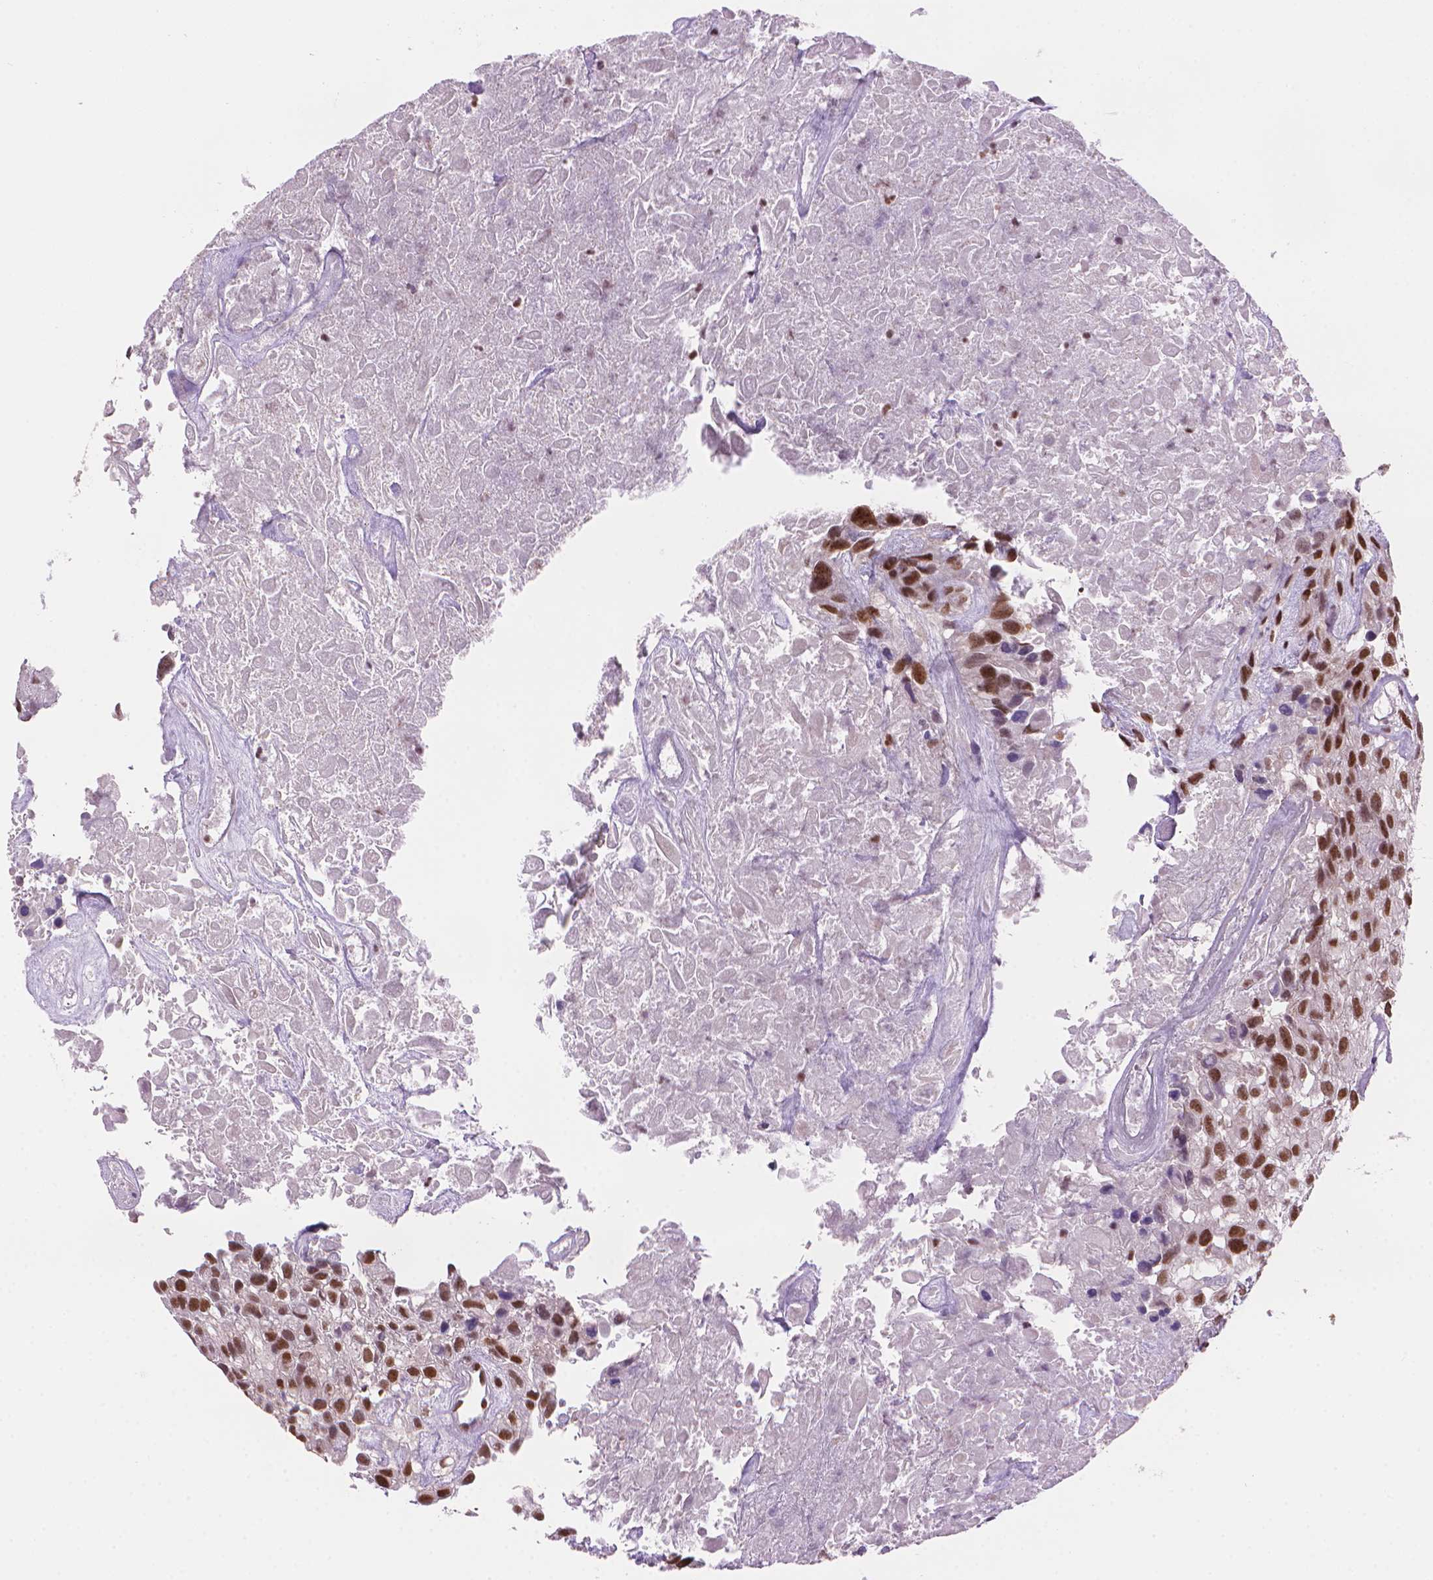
{"staining": {"intensity": "strong", "quantity": ">75%", "location": "nuclear"}, "tissue": "urothelial cancer", "cell_type": "Tumor cells", "image_type": "cancer", "snomed": [{"axis": "morphology", "description": "Urothelial carcinoma, High grade"}, {"axis": "topography", "description": "Urinary bladder"}], "caption": "Urothelial carcinoma (high-grade) was stained to show a protein in brown. There is high levels of strong nuclear staining in about >75% of tumor cells.", "gene": "UBN1", "patient": {"sex": "male", "age": 56}}